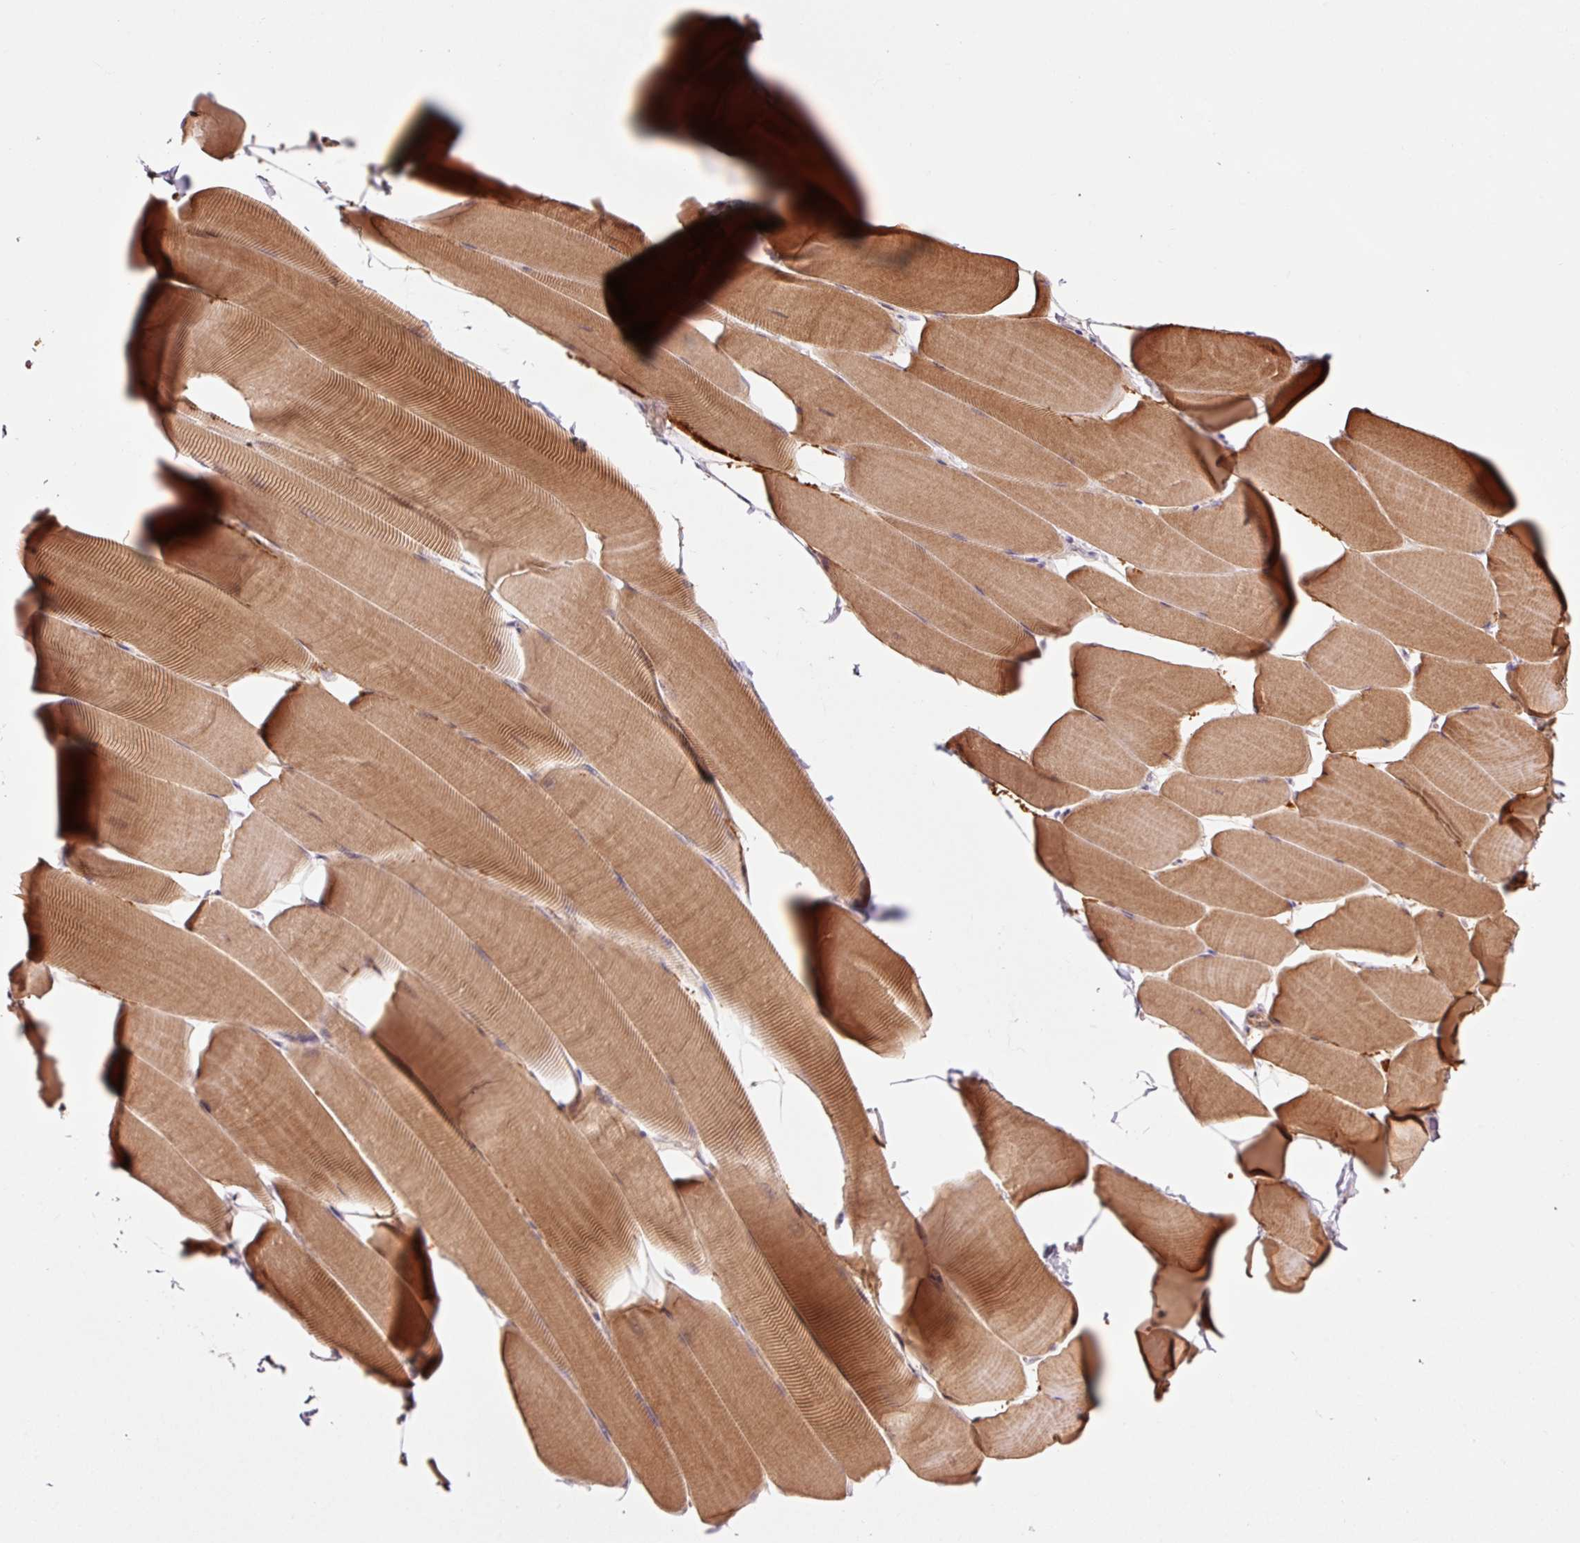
{"staining": {"intensity": "moderate", "quantity": "25%-75%", "location": "cytoplasmic/membranous,nuclear"}, "tissue": "skeletal muscle", "cell_type": "Myocytes", "image_type": "normal", "snomed": [{"axis": "morphology", "description": "Normal tissue, NOS"}, {"axis": "topography", "description": "Skeletal muscle"}], "caption": "Unremarkable skeletal muscle reveals moderate cytoplasmic/membranous,nuclear positivity in about 25%-75% of myocytes, visualized by immunohistochemistry.", "gene": "FBXL14", "patient": {"sex": "male", "age": 25}}